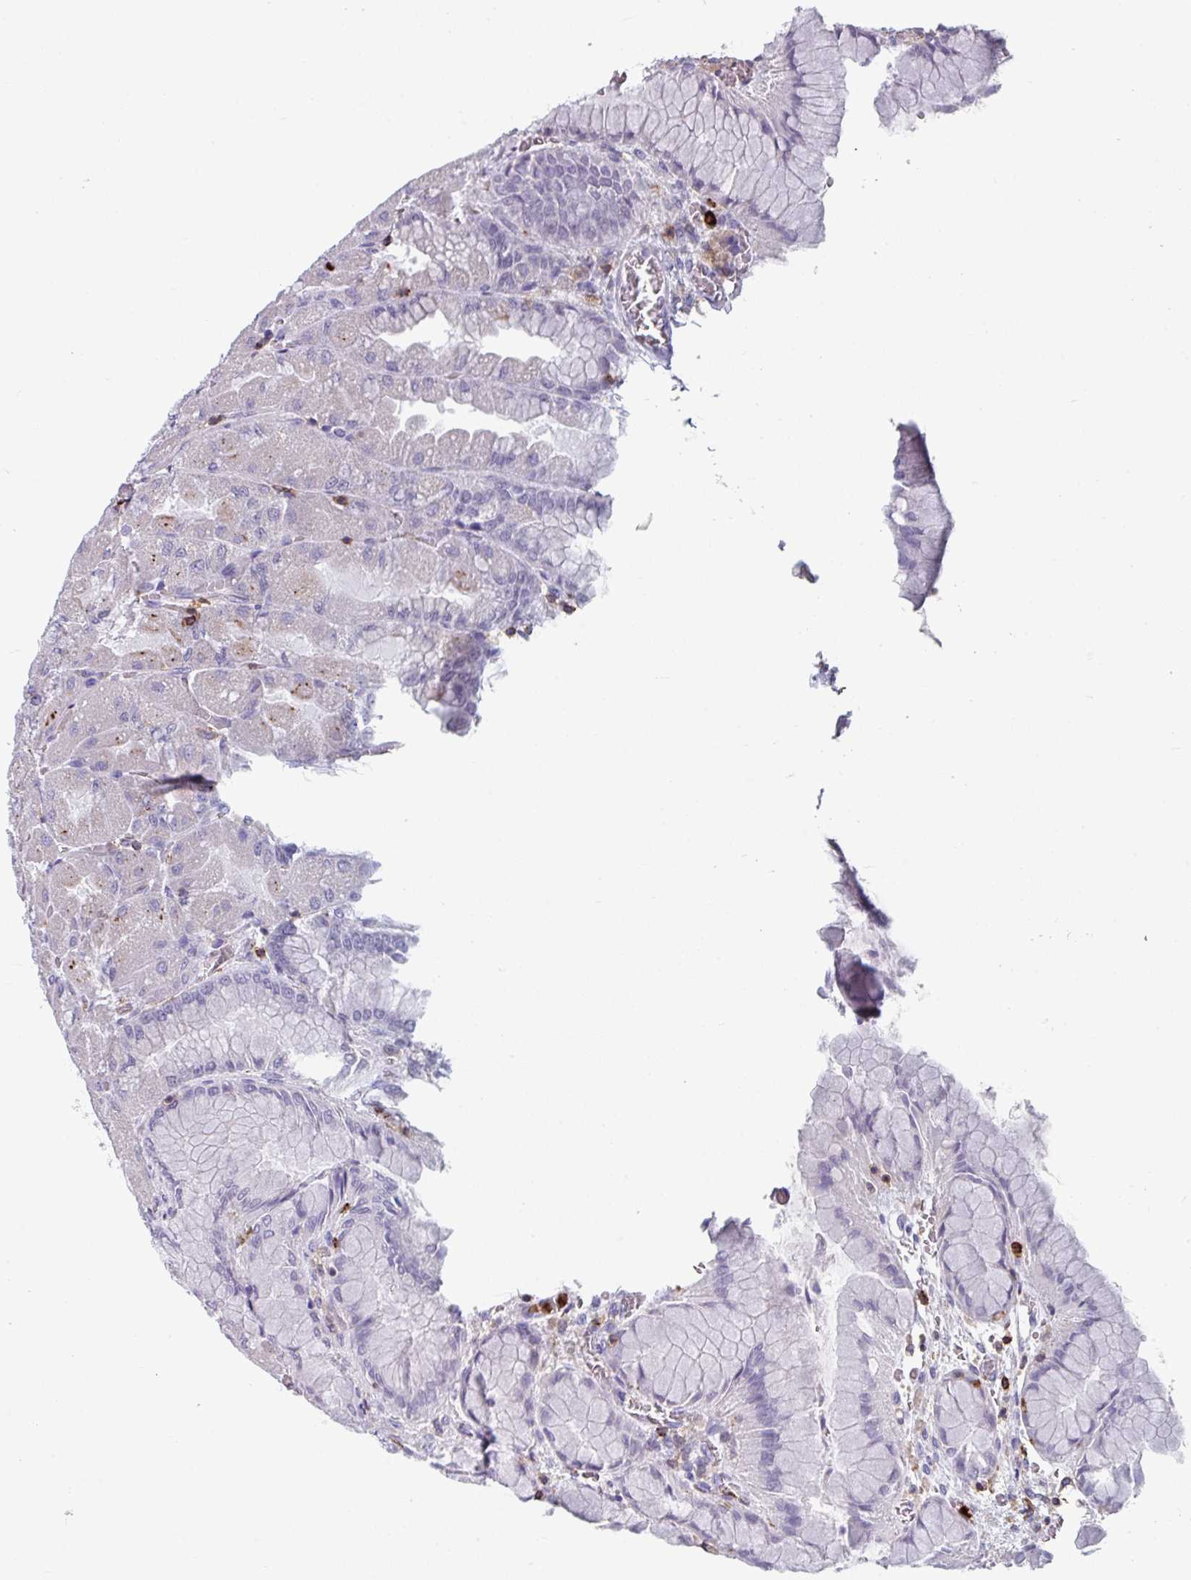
{"staining": {"intensity": "negative", "quantity": "none", "location": "none"}, "tissue": "stomach", "cell_type": "Glandular cells", "image_type": "normal", "snomed": [{"axis": "morphology", "description": "Normal tissue, NOS"}, {"axis": "topography", "description": "Stomach"}], "caption": "DAB immunohistochemical staining of normal human stomach exhibits no significant positivity in glandular cells. (Brightfield microscopy of DAB IHC at high magnification).", "gene": "EXOSC5", "patient": {"sex": "female", "age": 61}}